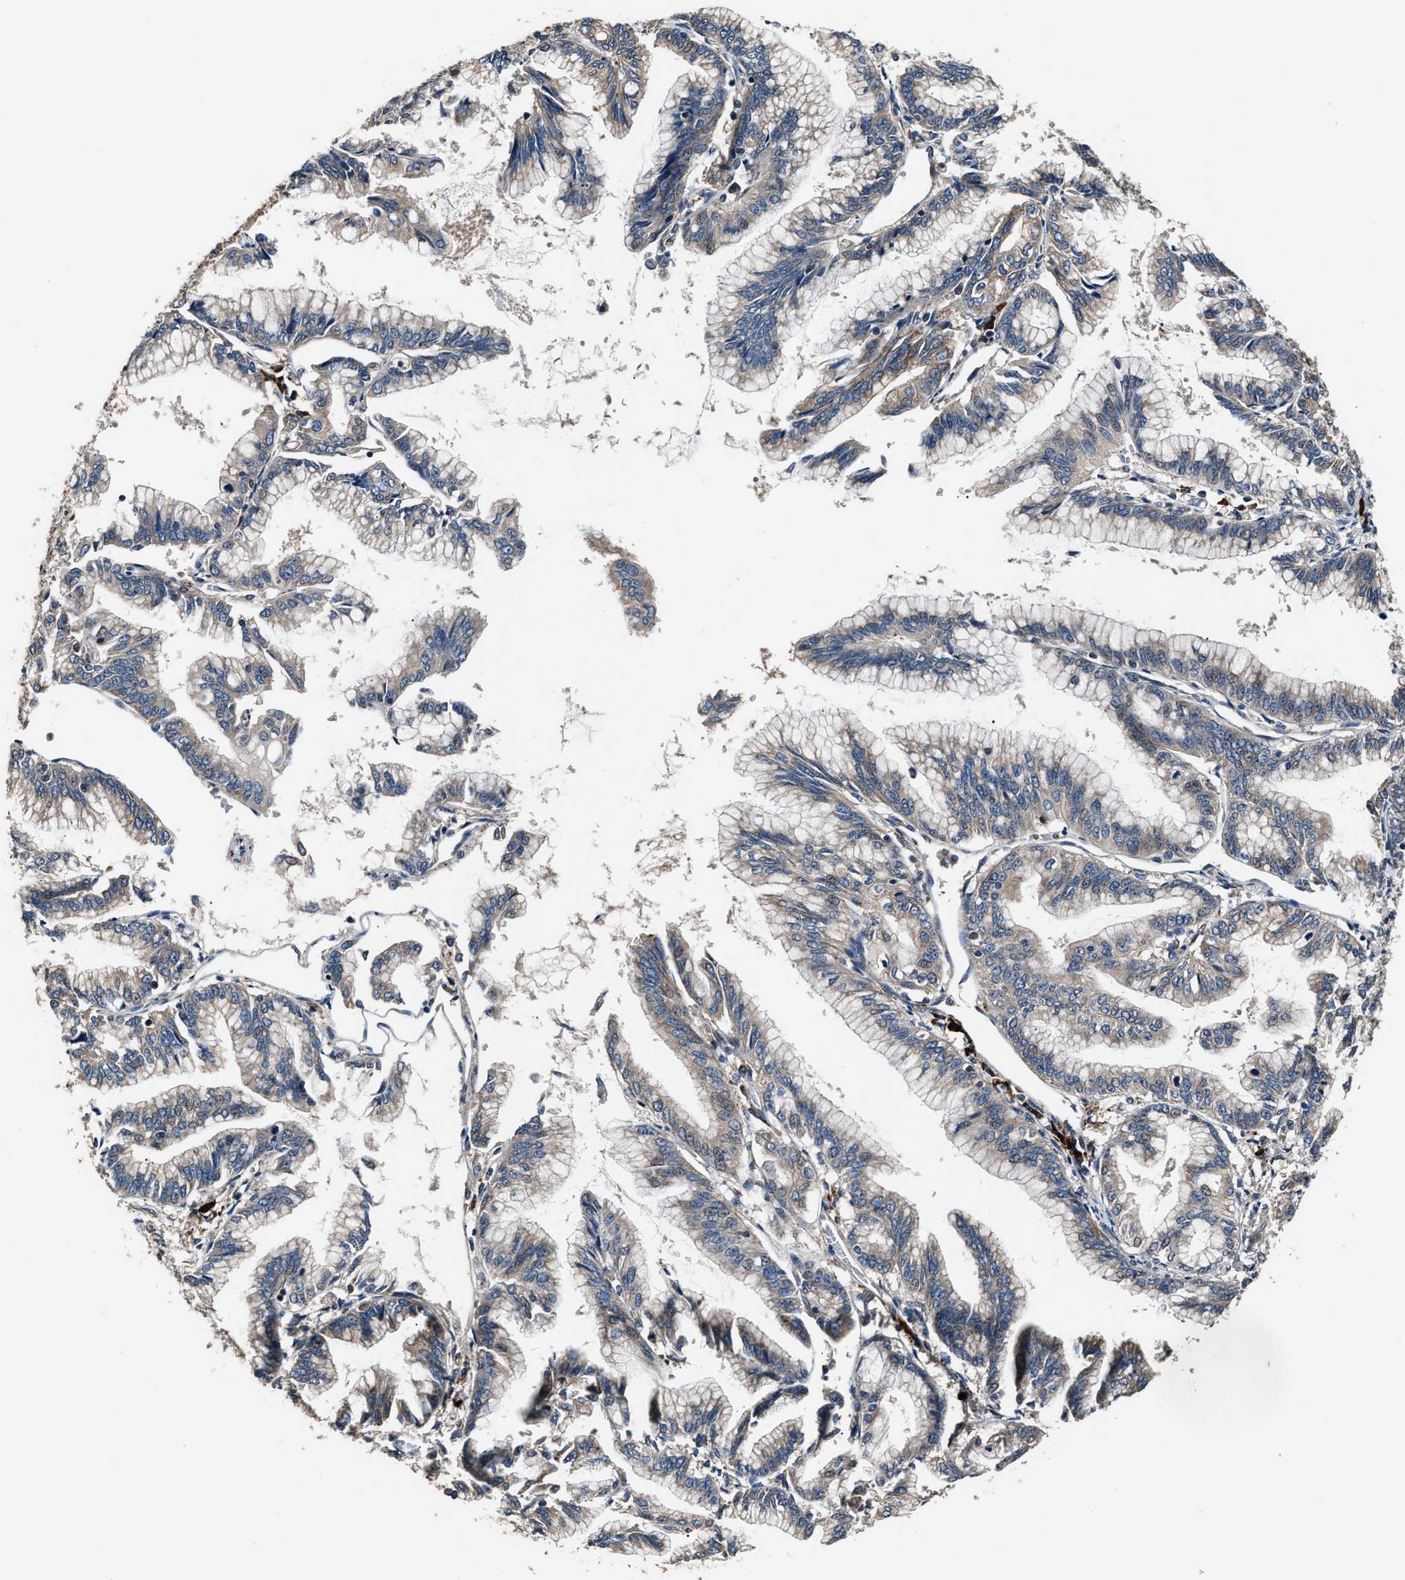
{"staining": {"intensity": "weak", "quantity": ">75%", "location": "cytoplasmic/membranous"}, "tissue": "pancreatic cancer", "cell_type": "Tumor cells", "image_type": "cancer", "snomed": [{"axis": "morphology", "description": "Adenocarcinoma, NOS"}, {"axis": "topography", "description": "Pancreas"}], "caption": "This is a micrograph of IHC staining of pancreatic cancer, which shows weak staining in the cytoplasmic/membranous of tumor cells.", "gene": "IMPDH2", "patient": {"sex": "female", "age": 64}}